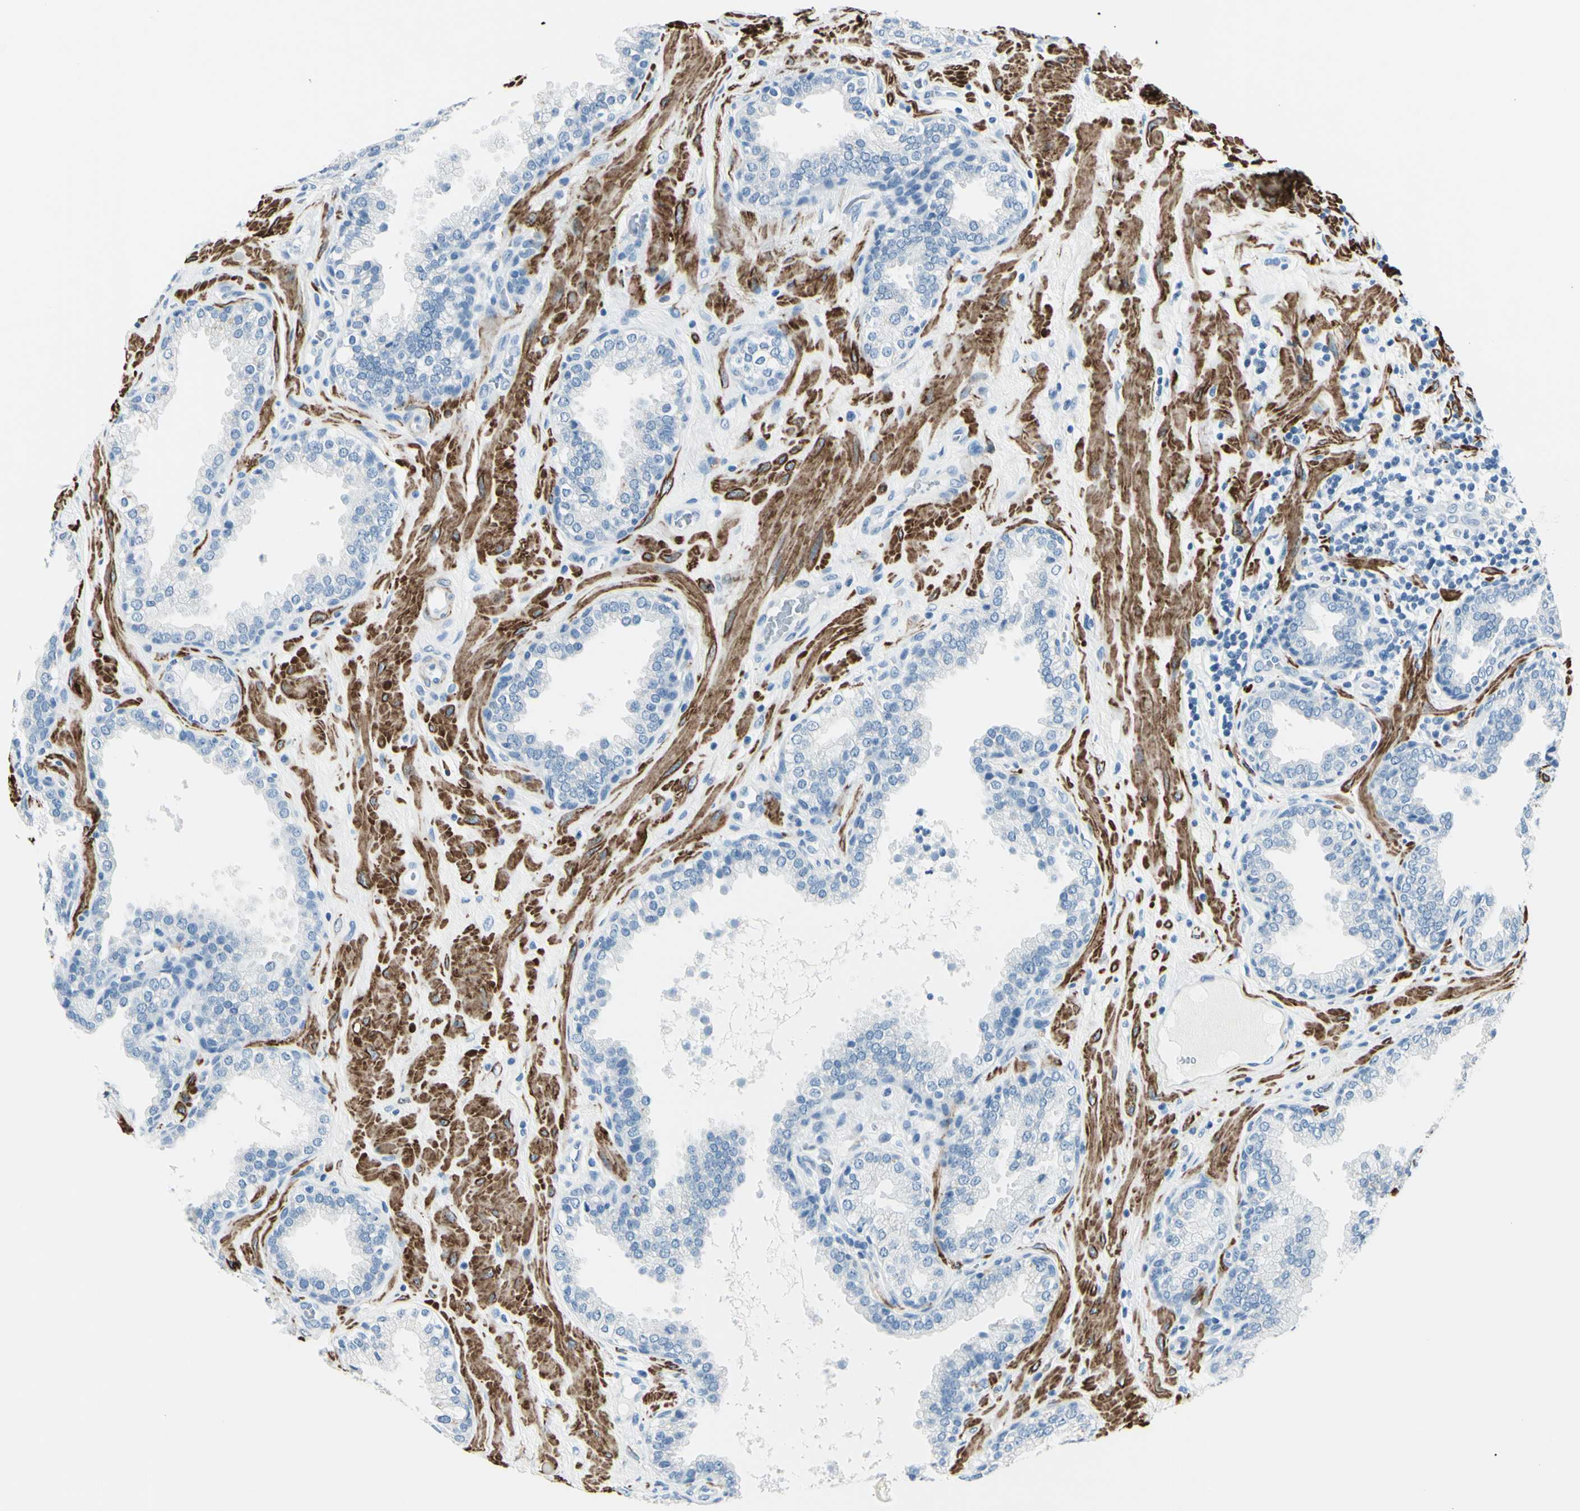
{"staining": {"intensity": "negative", "quantity": "none", "location": "none"}, "tissue": "prostate", "cell_type": "Glandular cells", "image_type": "normal", "snomed": [{"axis": "morphology", "description": "Normal tissue, NOS"}, {"axis": "topography", "description": "Prostate"}], "caption": "High power microscopy image of an IHC micrograph of benign prostate, revealing no significant positivity in glandular cells.", "gene": "CDH15", "patient": {"sex": "male", "age": 51}}